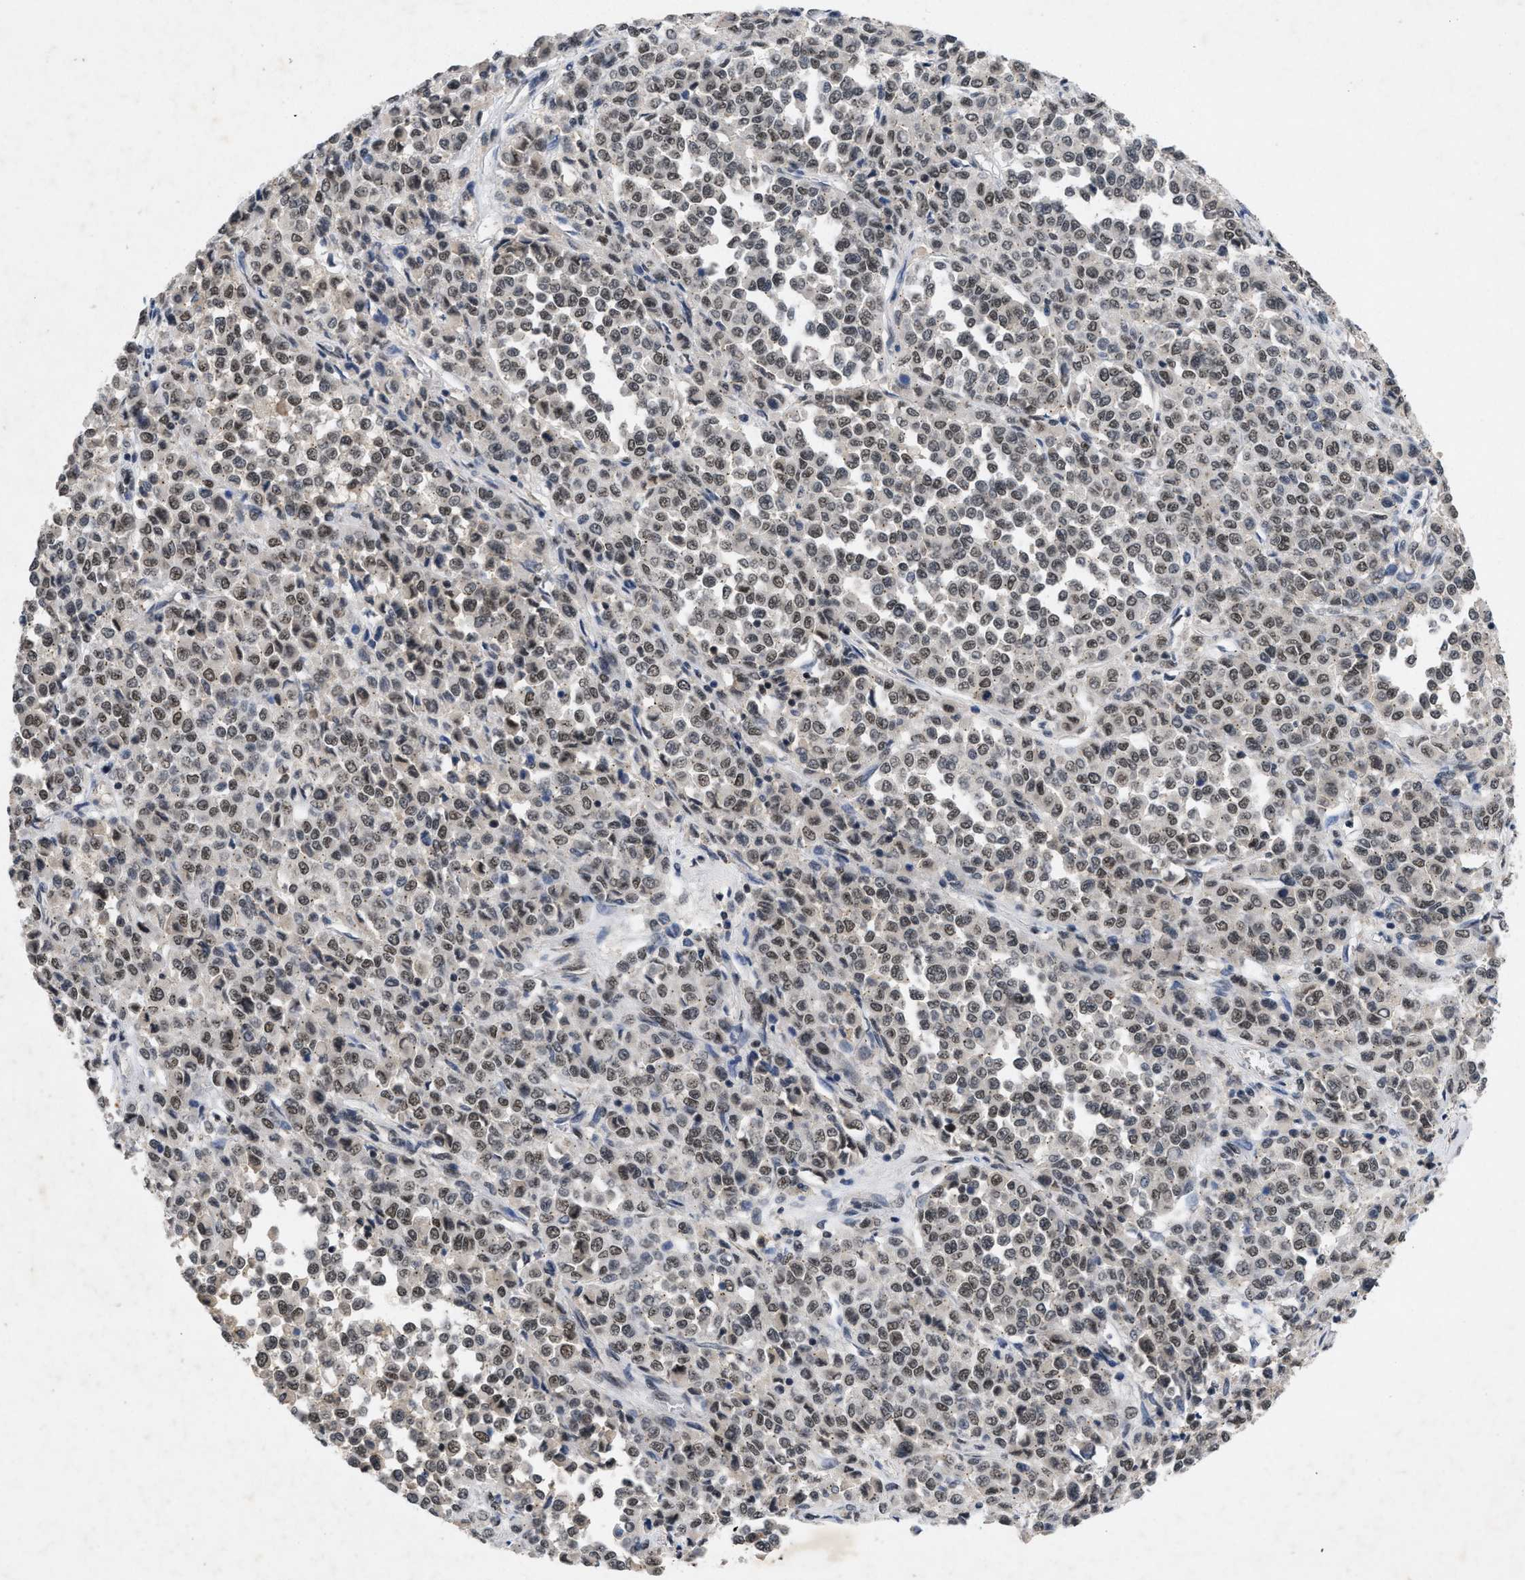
{"staining": {"intensity": "weak", "quantity": ">75%", "location": "nuclear"}, "tissue": "melanoma", "cell_type": "Tumor cells", "image_type": "cancer", "snomed": [{"axis": "morphology", "description": "Malignant melanoma, Metastatic site"}, {"axis": "topography", "description": "Pancreas"}], "caption": "Immunohistochemistry (IHC) of malignant melanoma (metastatic site) displays low levels of weak nuclear staining in approximately >75% of tumor cells.", "gene": "ZNF346", "patient": {"sex": "female", "age": 30}}